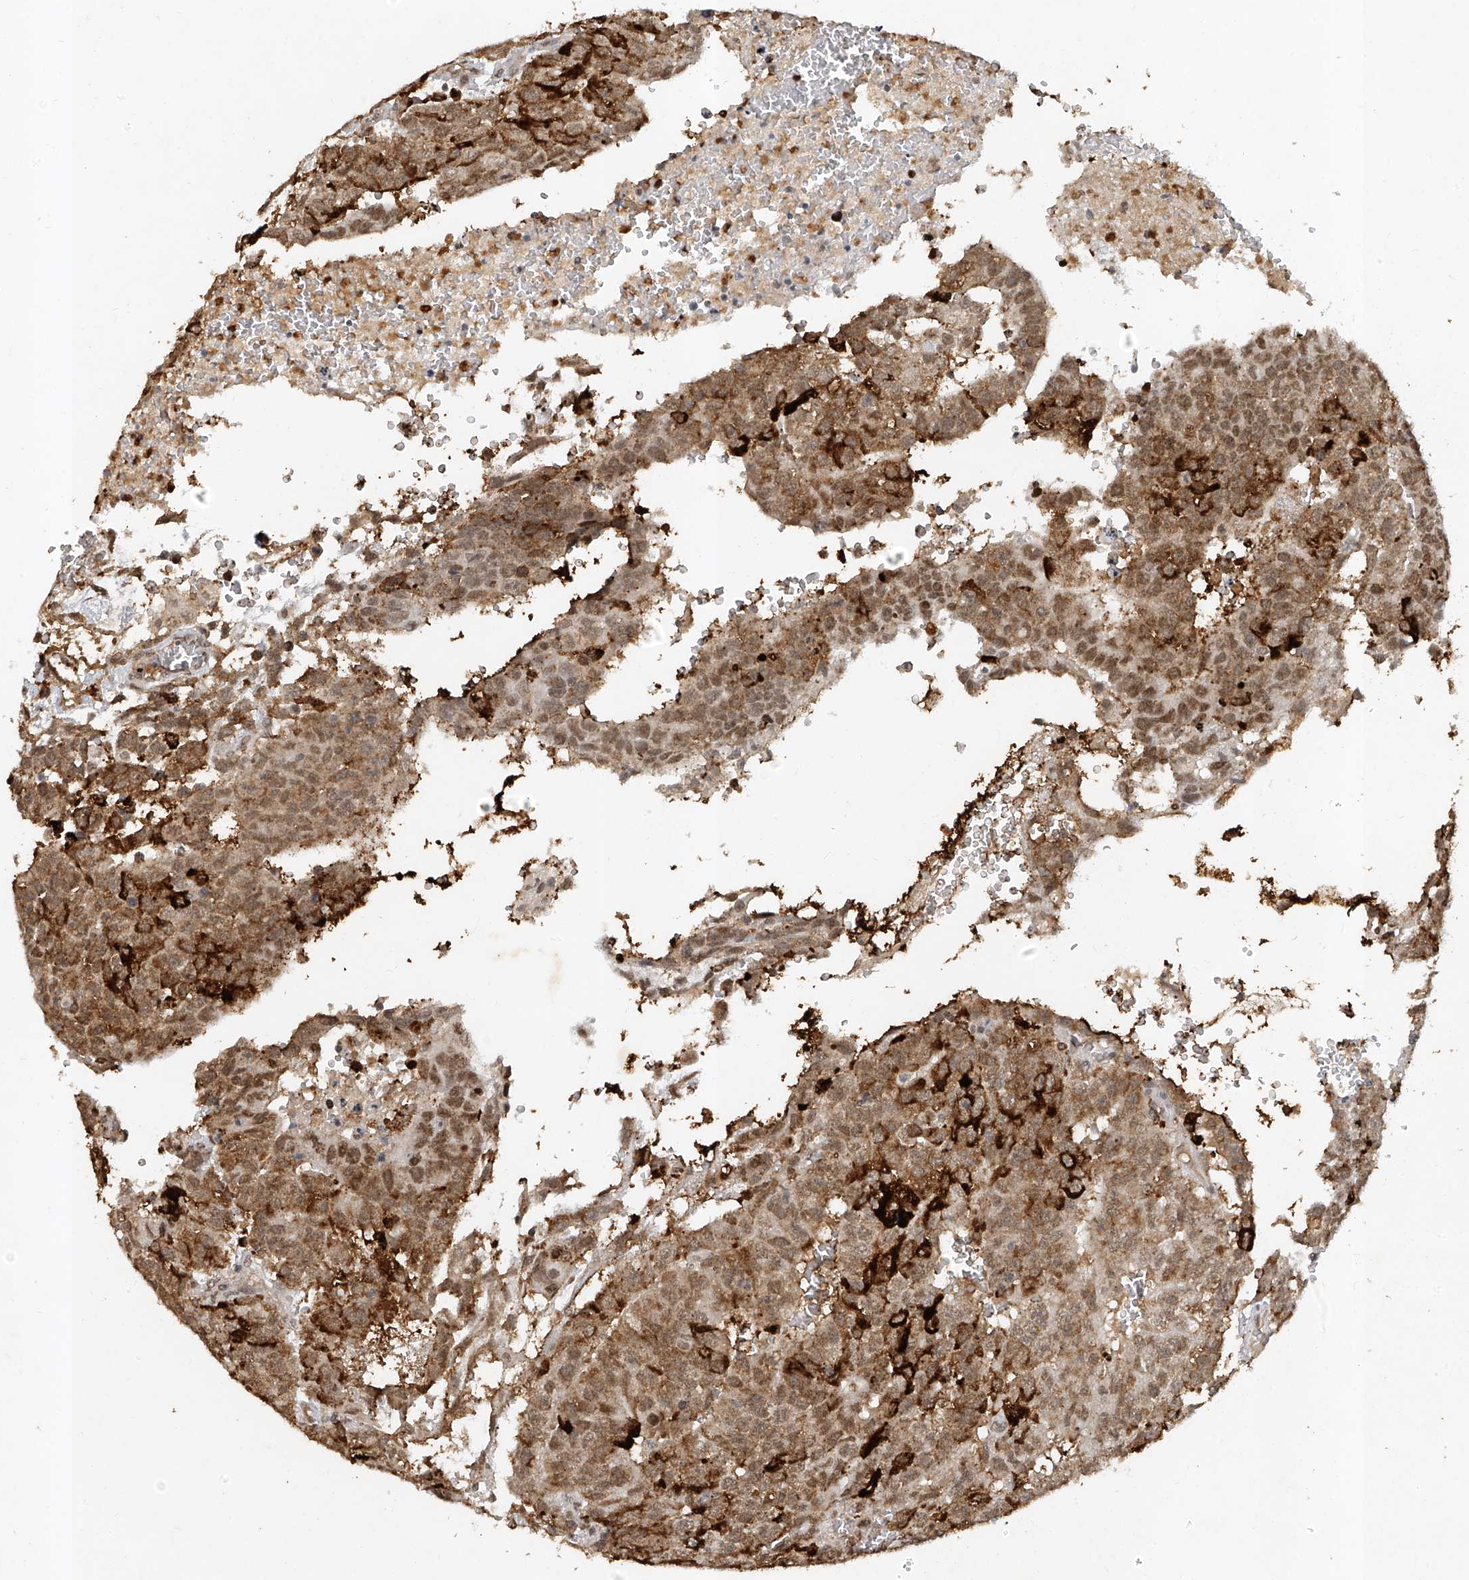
{"staining": {"intensity": "moderate", "quantity": ">75%", "location": "cytoplasmic/membranous,nuclear"}, "tissue": "testis cancer", "cell_type": "Tumor cells", "image_type": "cancer", "snomed": [{"axis": "morphology", "description": "Seminoma, NOS"}, {"axis": "morphology", "description": "Carcinoma, Embryonal, NOS"}, {"axis": "topography", "description": "Testis"}], "caption": "This is an image of immunohistochemistry staining of testis cancer, which shows moderate positivity in the cytoplasmic/membranous and nuclear of tumor cells.", "gene": "ATRIP", "patient": {"sex": "male", "age": 52}}